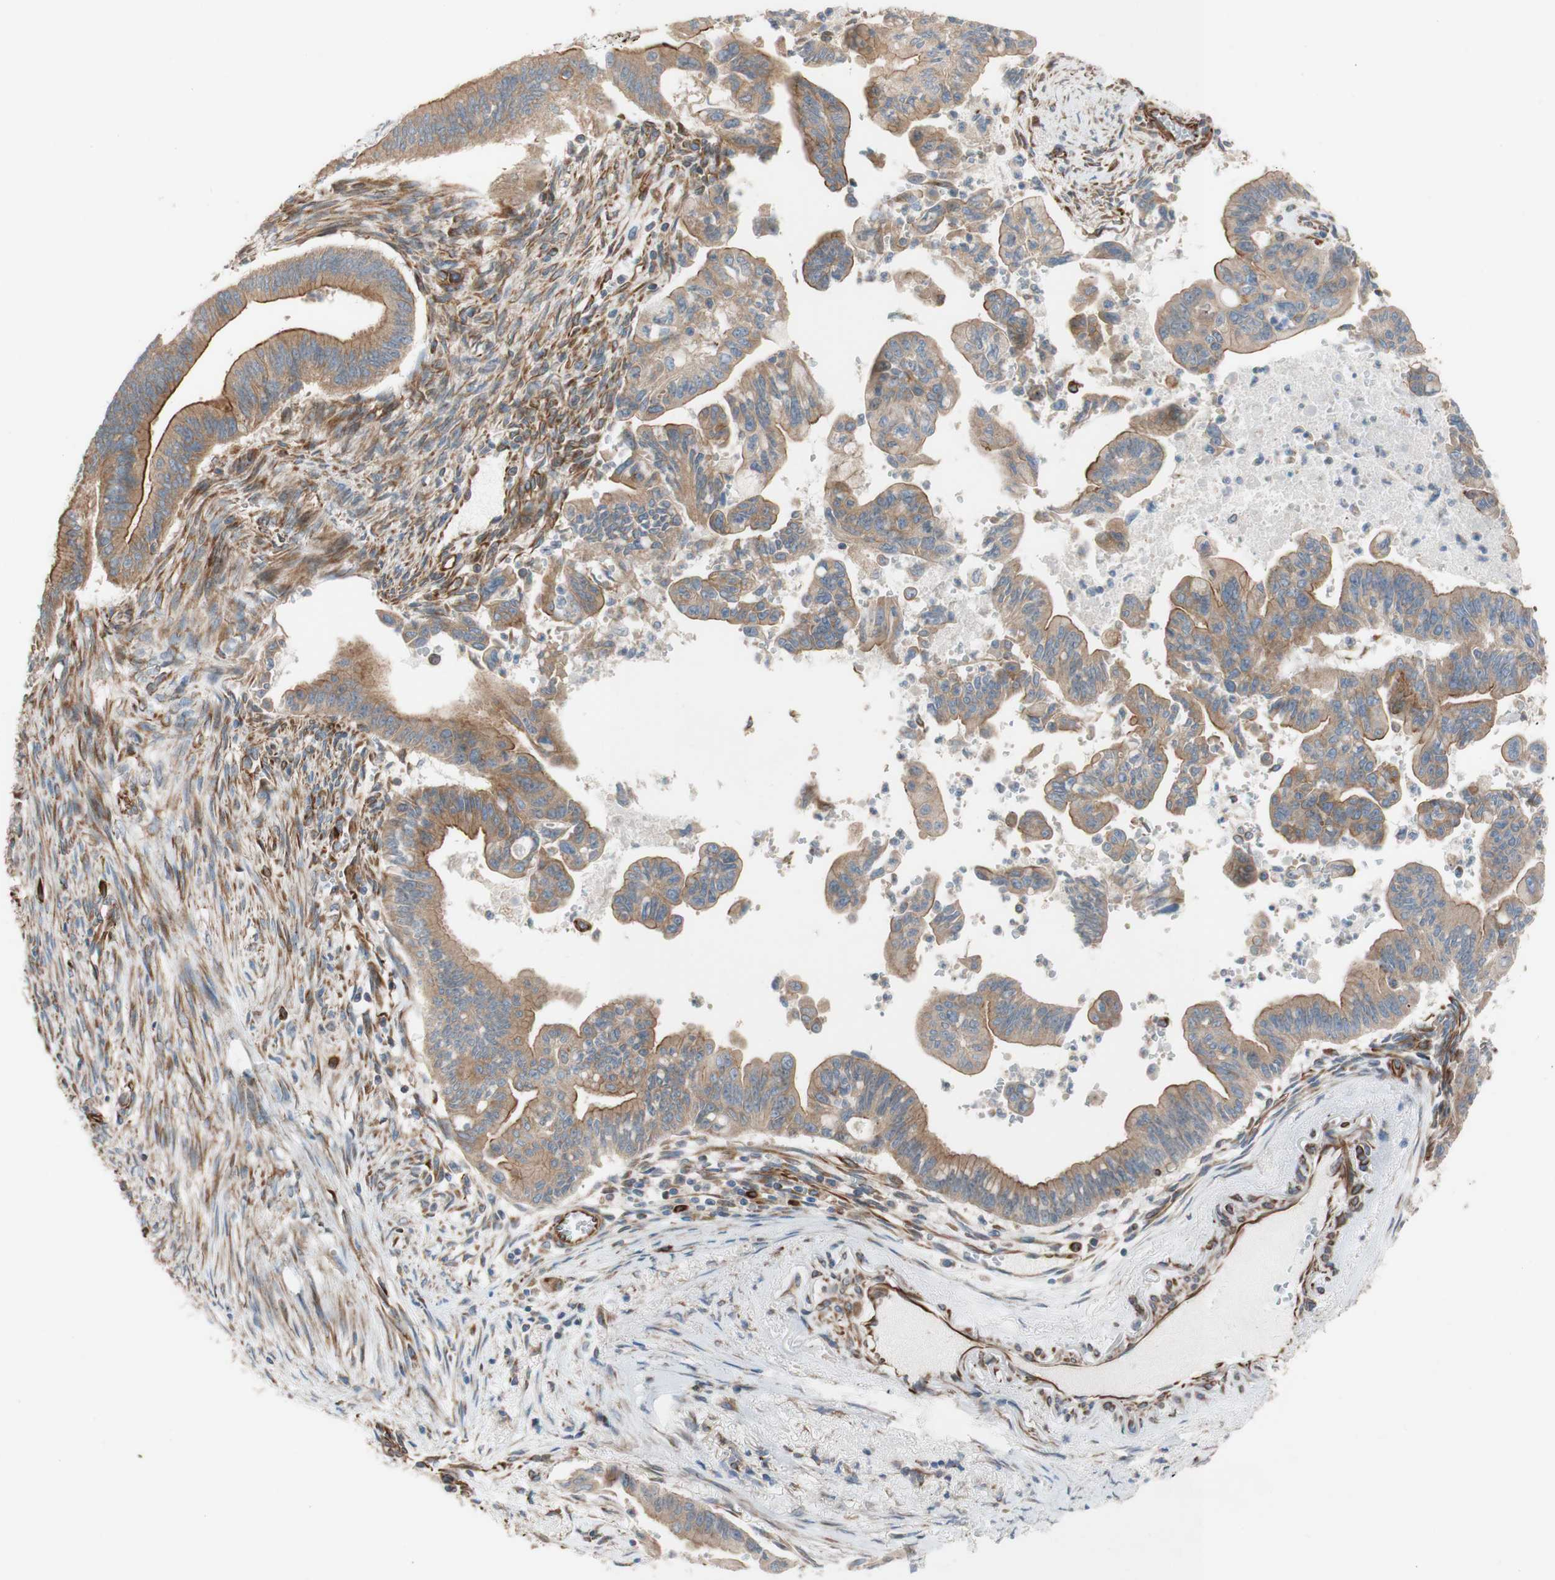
{"staining": {"intensity": "moderate", "quantity": ">75%", "location": "cytoplasmic/membranous"}, "tissue": "pancreatic cancer", "cell_type": "Tumor cells", "image_type": "cancer", "snomed": [{"axis": "morphology", "description": "Adenocarcinoma, NOS"}, {"axis": "topography", "description": "Pancreas"}], "caption": "This is an image of immunohistochemistry staining of adenocarcinoma (pancreatic), which shows moderate staining in the cytoplasmic/membranous of tumor cells.", "gene": "C1orf43", "patient": {"sex": "male", "age": 70}}